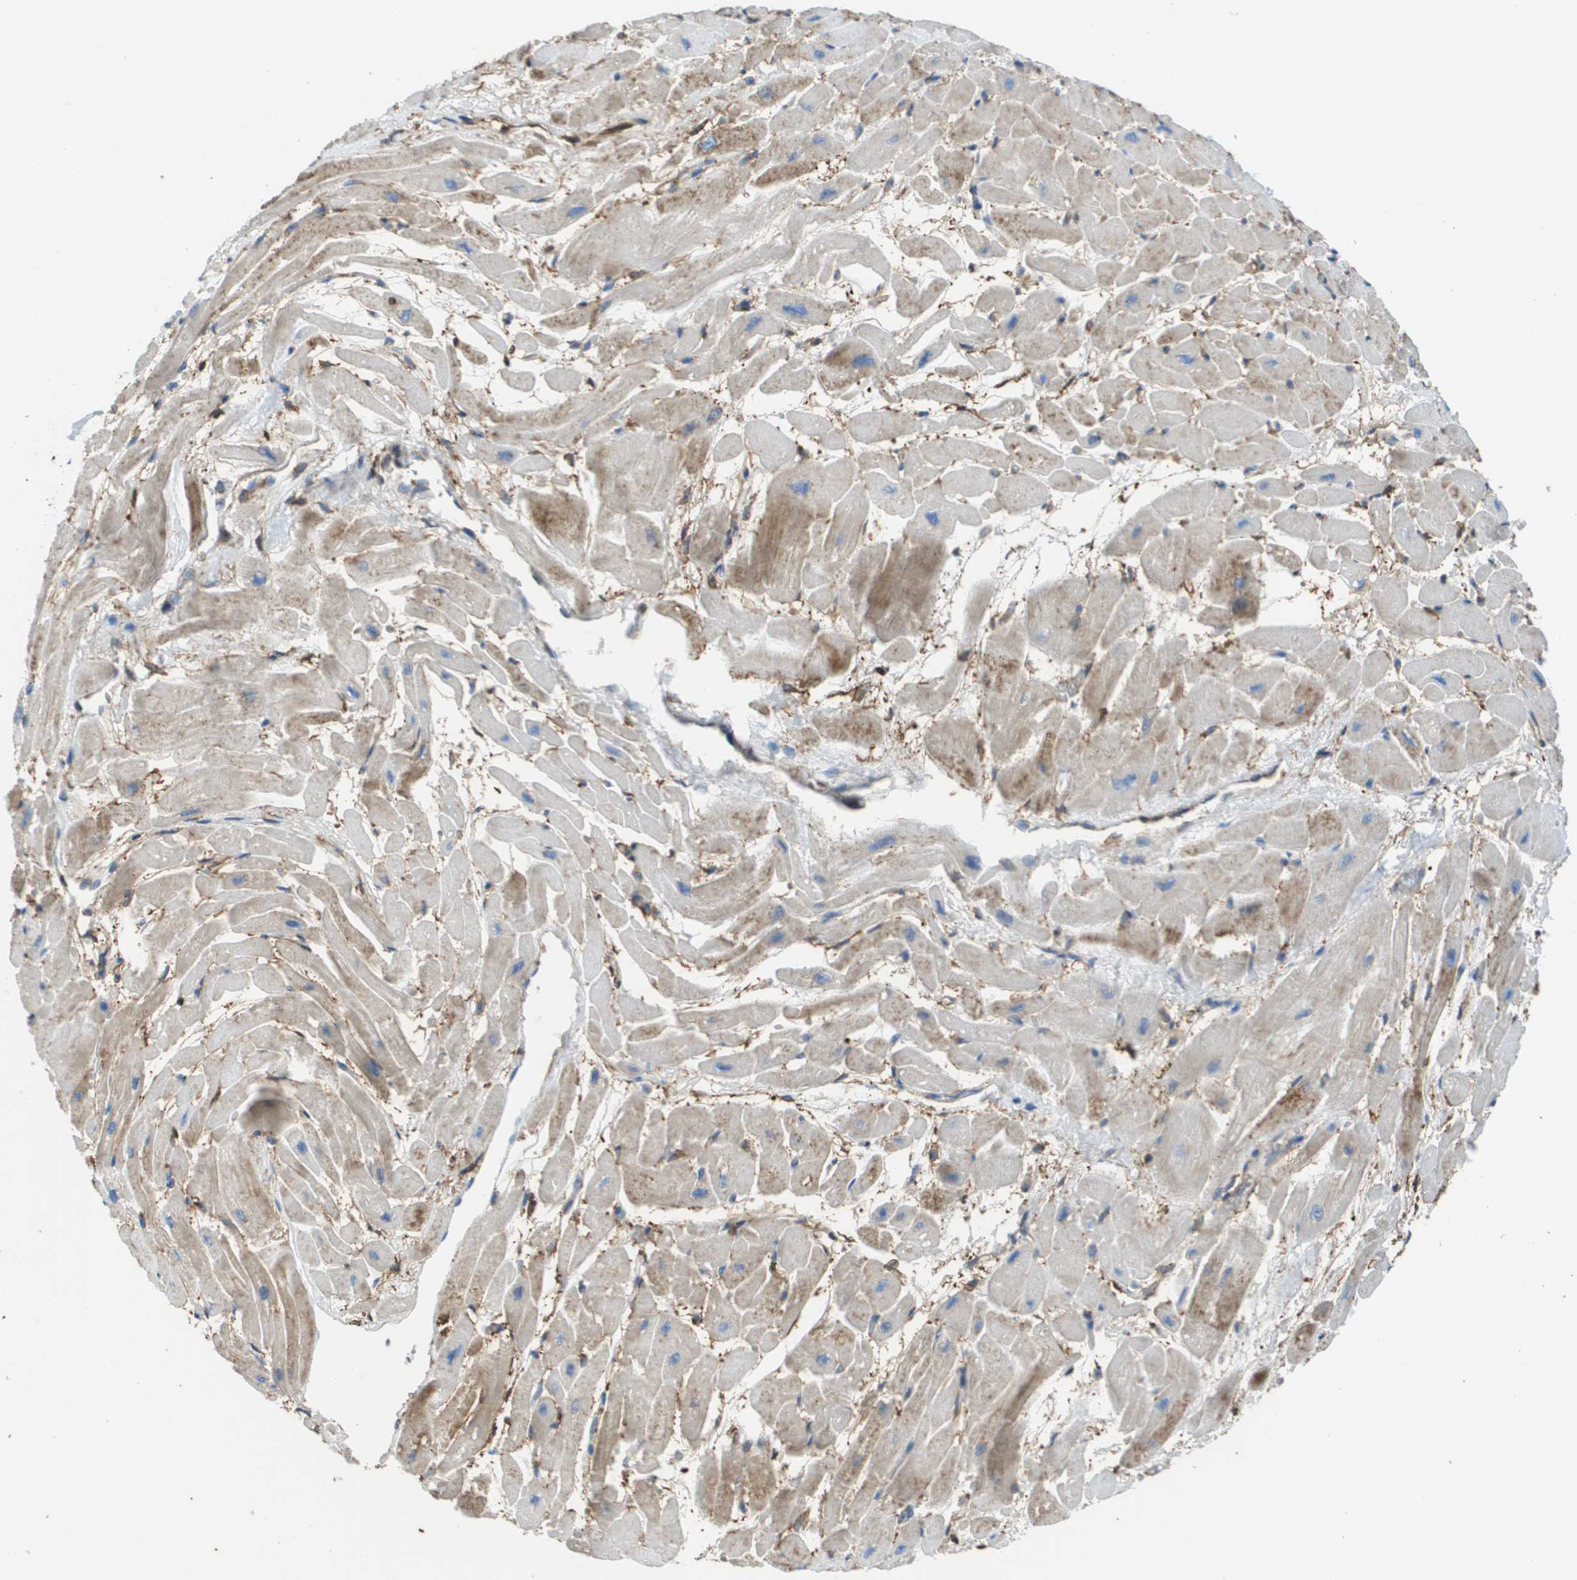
{"staining": {"intensity": "weak", "quantity": ">75%", "location": "cytoplasmic/membranous"}, "tissue": "heart muscle", "cell_type": "Cardiomyocytes", "image_type": "normal", "snomed": [{"axis": "morphology", "description": "Normal tissue, NOS"}, {"axis": "topography", "description": "Heart"}], "caption": "Weak cytoplasmic/membranous protein staining is present in about >75% of cardiomyocytes in heart muscle. Immunohistochemistry stains the protein of interest in brown and the nuclei are stained blue.", "gene": "PASK", "patient": {"sex": "male", "age": 45}}